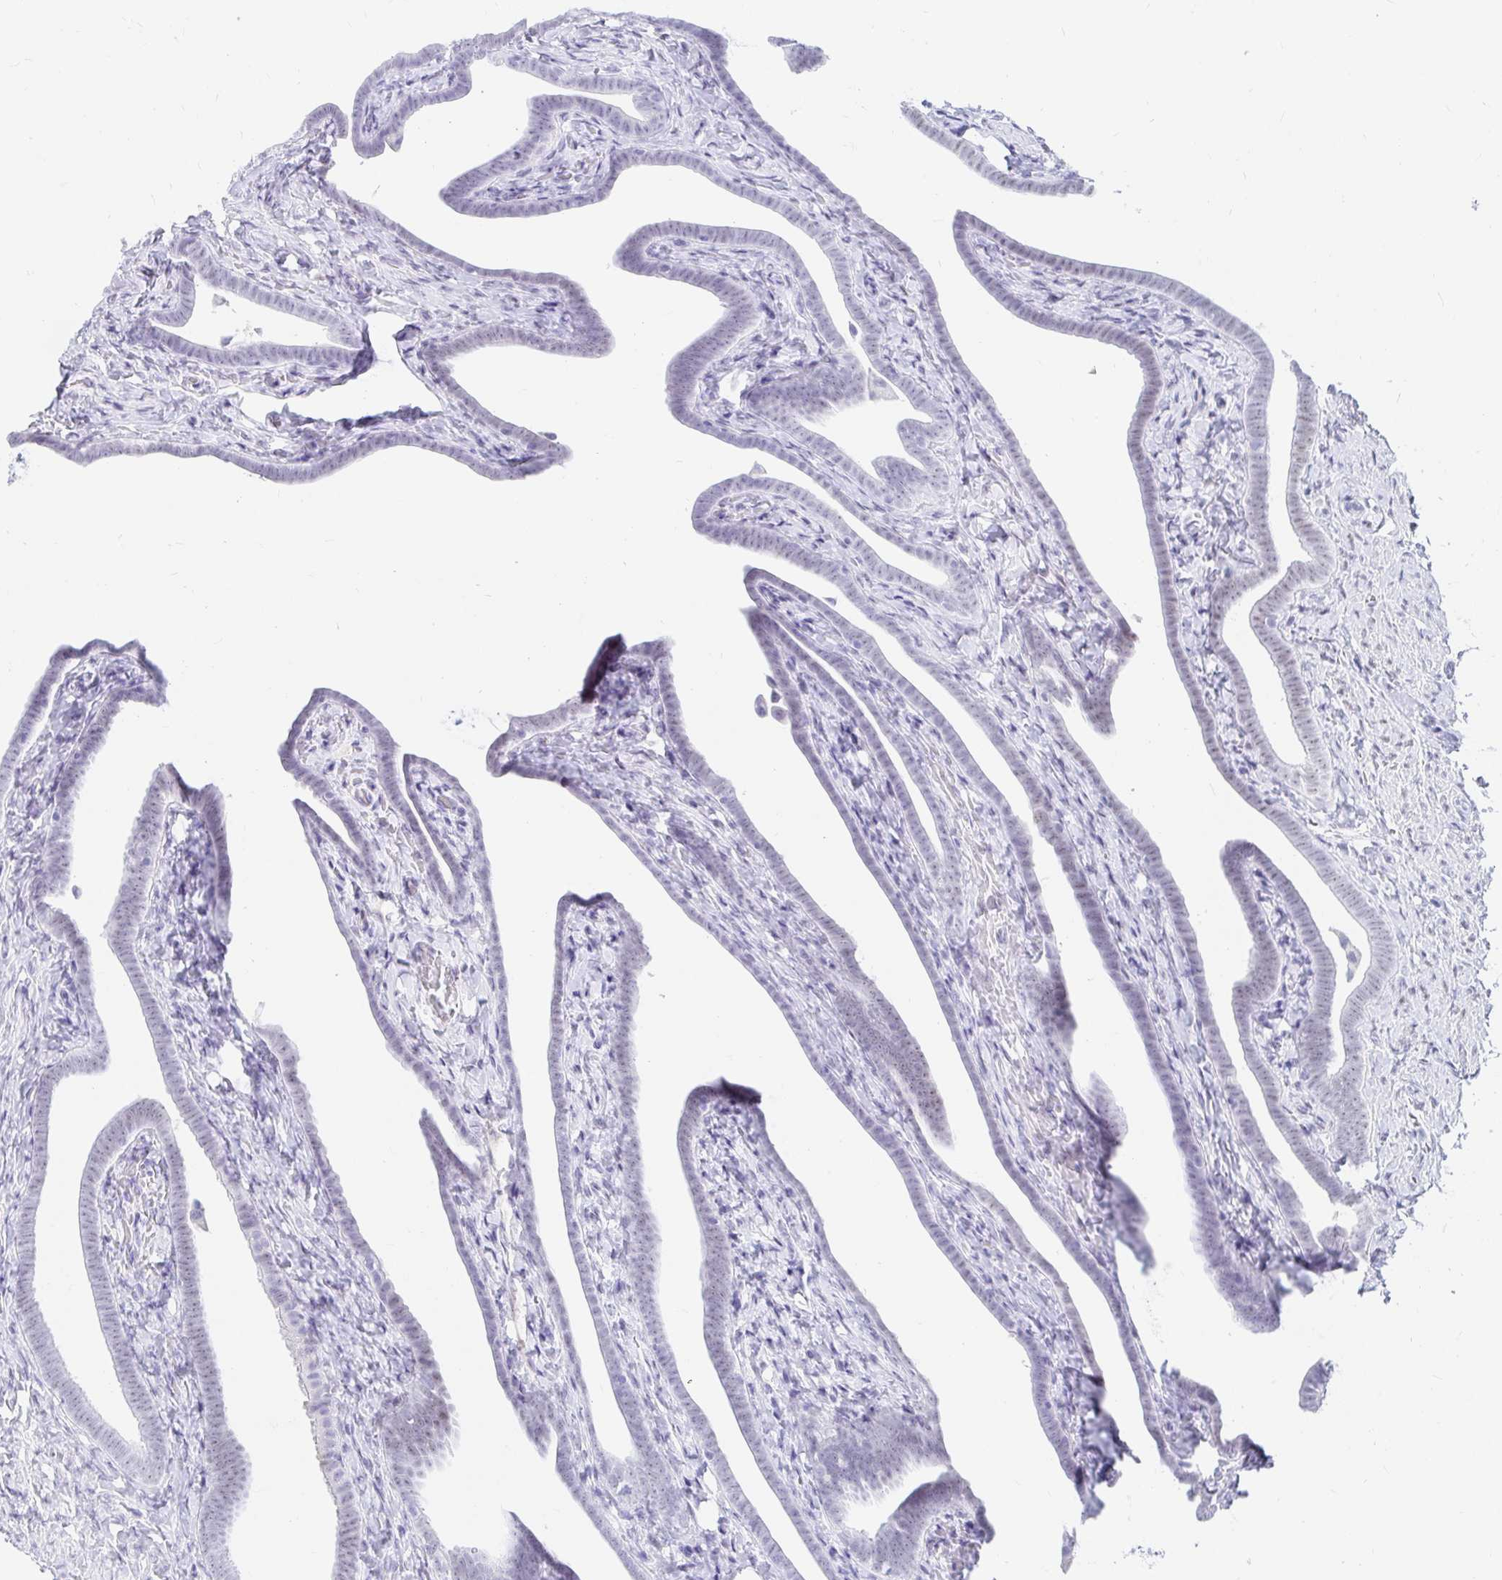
{"staining": {"intensity": "negative", "quantity": "none", "location": "none"}, "tissue": "fallopian tube", "cell_type": "Glandular cells", "image_type": "normal", "snomed": [{"axis": "morphology", "description": "Normal tissue, NOS"}, {"axis": "topography", "description": "Fallopian tube"}], "caption": "Immunohistochemistry (IHC) of benign human fallopian tube displays no positivity in glandular cells.", "gene": "OR6T1", "patient": {"sex": "female", "age": 69}}